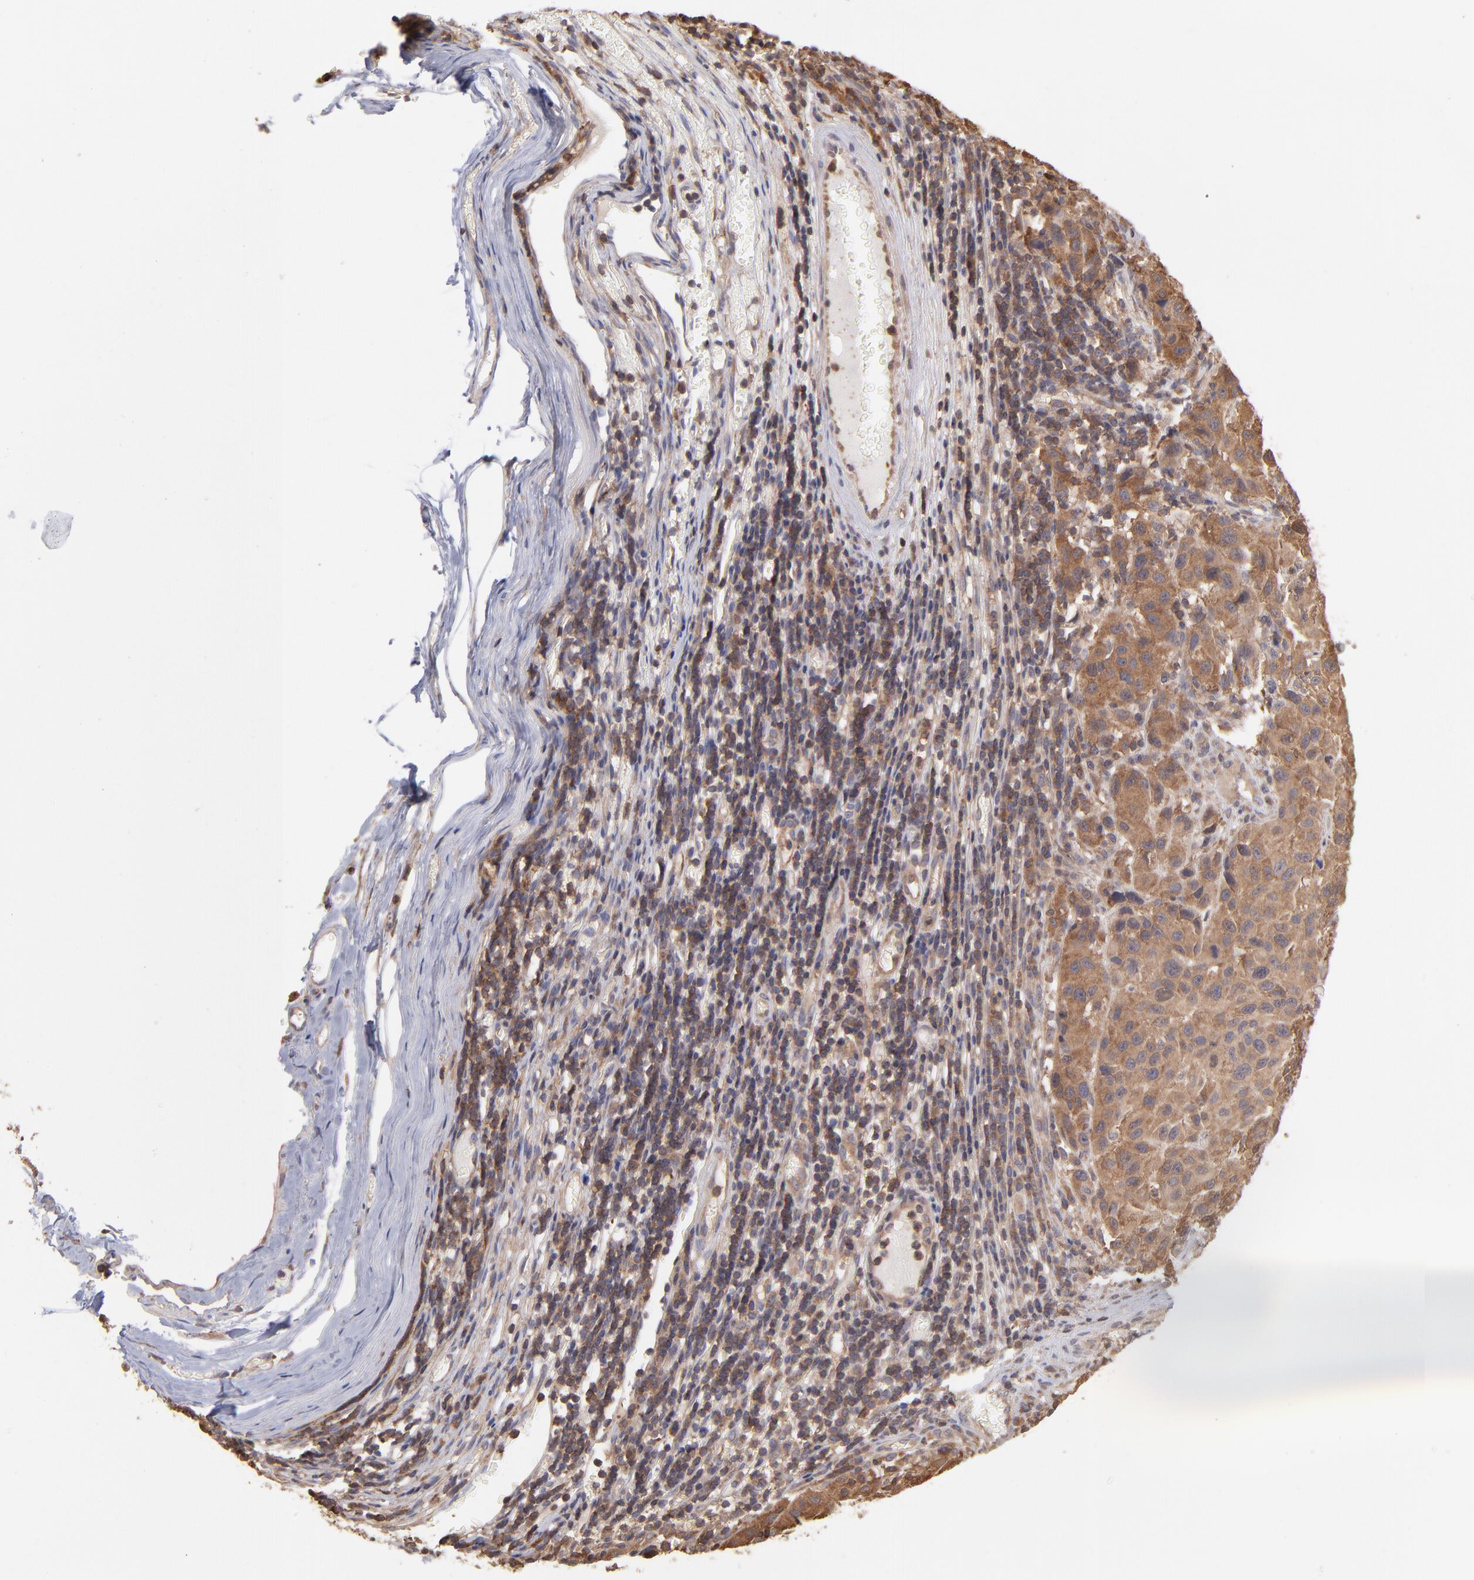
{"staining": {"intensity": "strong", "quantity": ">75%", "location": "cytoplasmic/membranous"}, "tissue": "melanoma", "cell_type": "Tumor cells", "image_type": "cancer", "snomed": [{"axis": "morphology", "description": "Malignant melanoma, Metastatic site"}, {"axis": "topography", "description": "Lymph node"}], "caption": "Strong cytoplasmic/membranous protein expression is seen in about >75% of tumor cells in malignant melanoma (metastatic site).", "gene": "MAP2K2", "patient": {"sex": "male", "age": 61}}